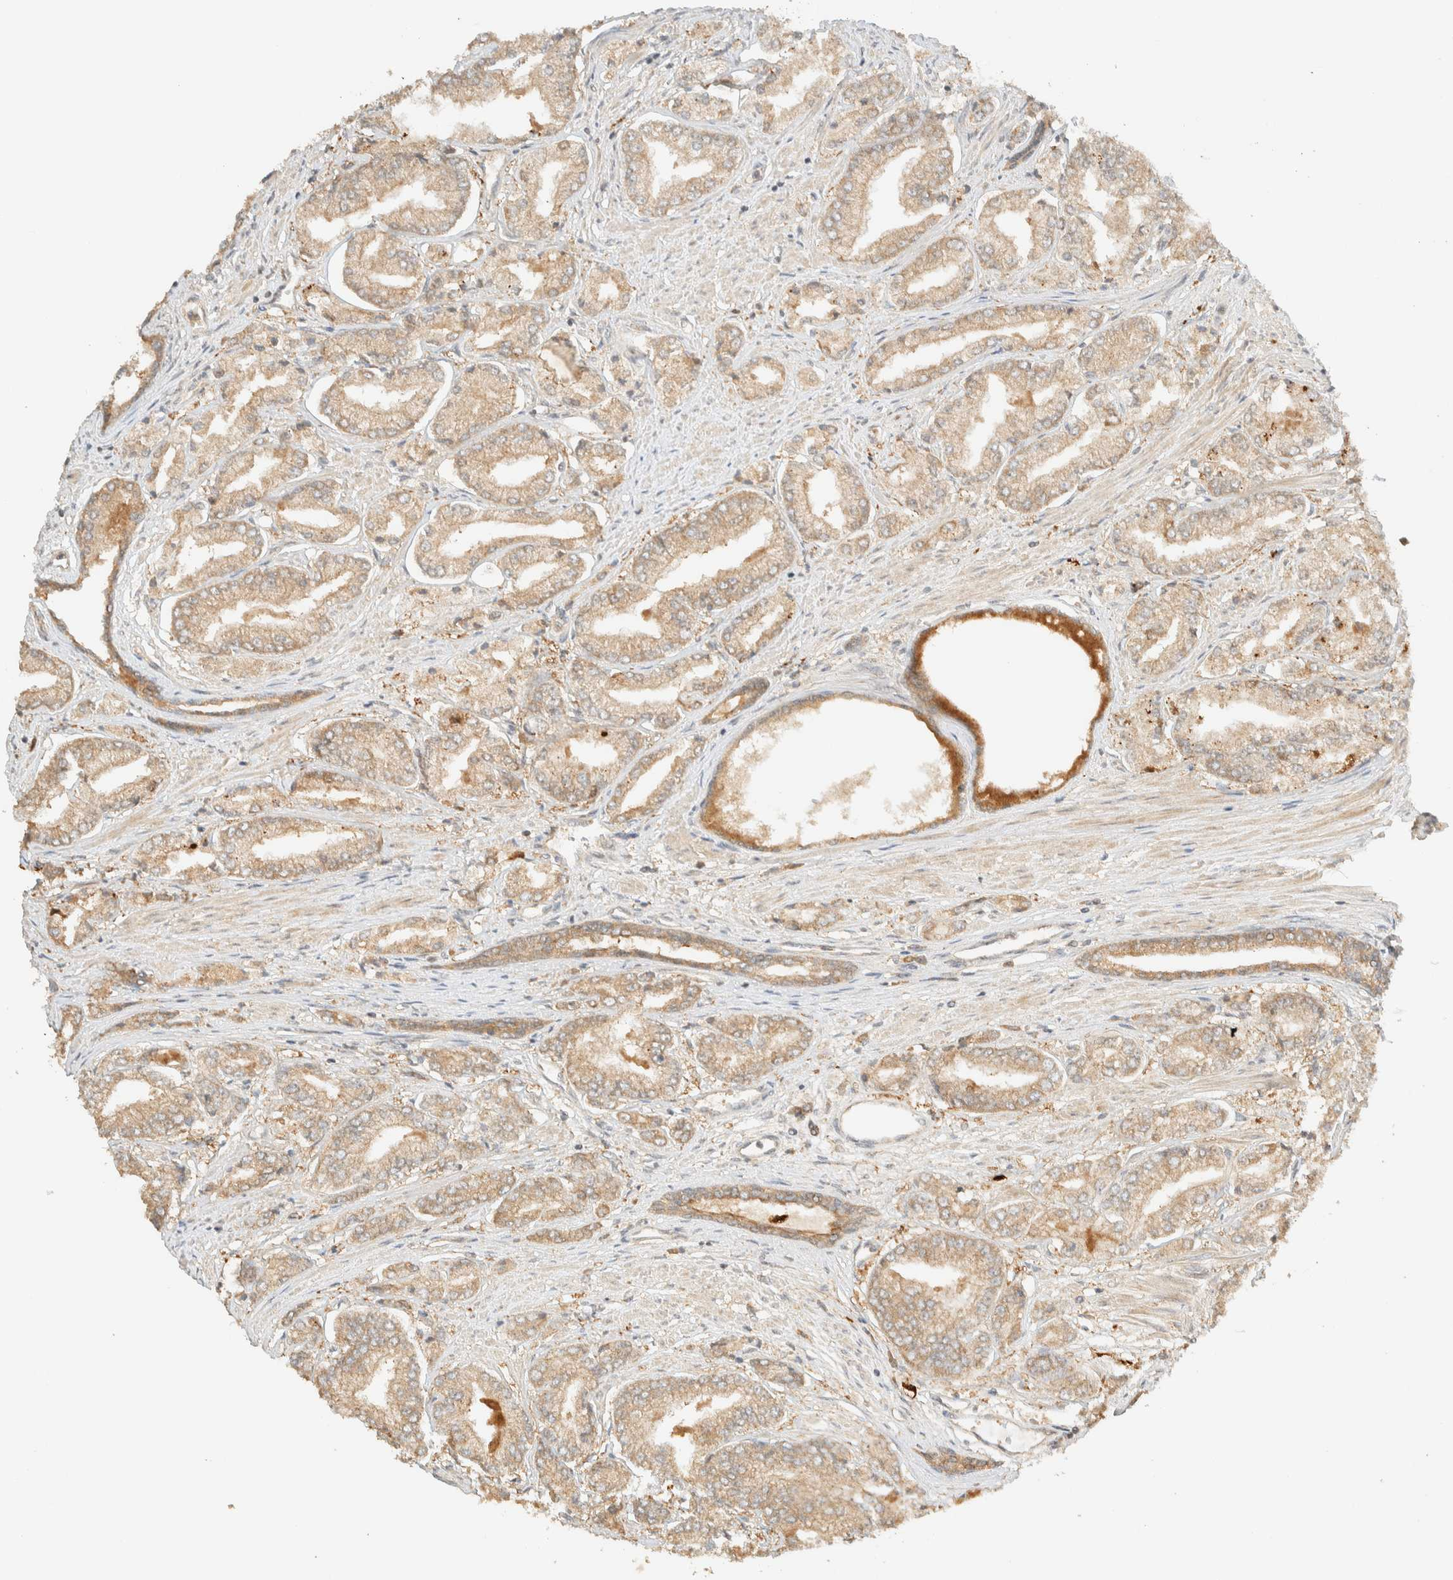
{"staining": {"intensity": "weak", "quantity": ">75%", "location": "cytoplasmic/membranous"}, "tissue": "prostate cancer", "cell_type": "Tumor cells", "image_type": "cancer", "snomed": [{"axis": "morphology", "description": "Adenocarcinoma, Low grade"}, {"axis": "topography", "description": "Prostate"}], "caption": "An image of low-grade adenocarcinoma (prostate) stained for a protein shows weak cytoplasmic/membranous brown staining in tumor cells.", "gene": "ZBTB34", "patient": {"sex": "male", "age": 52}}